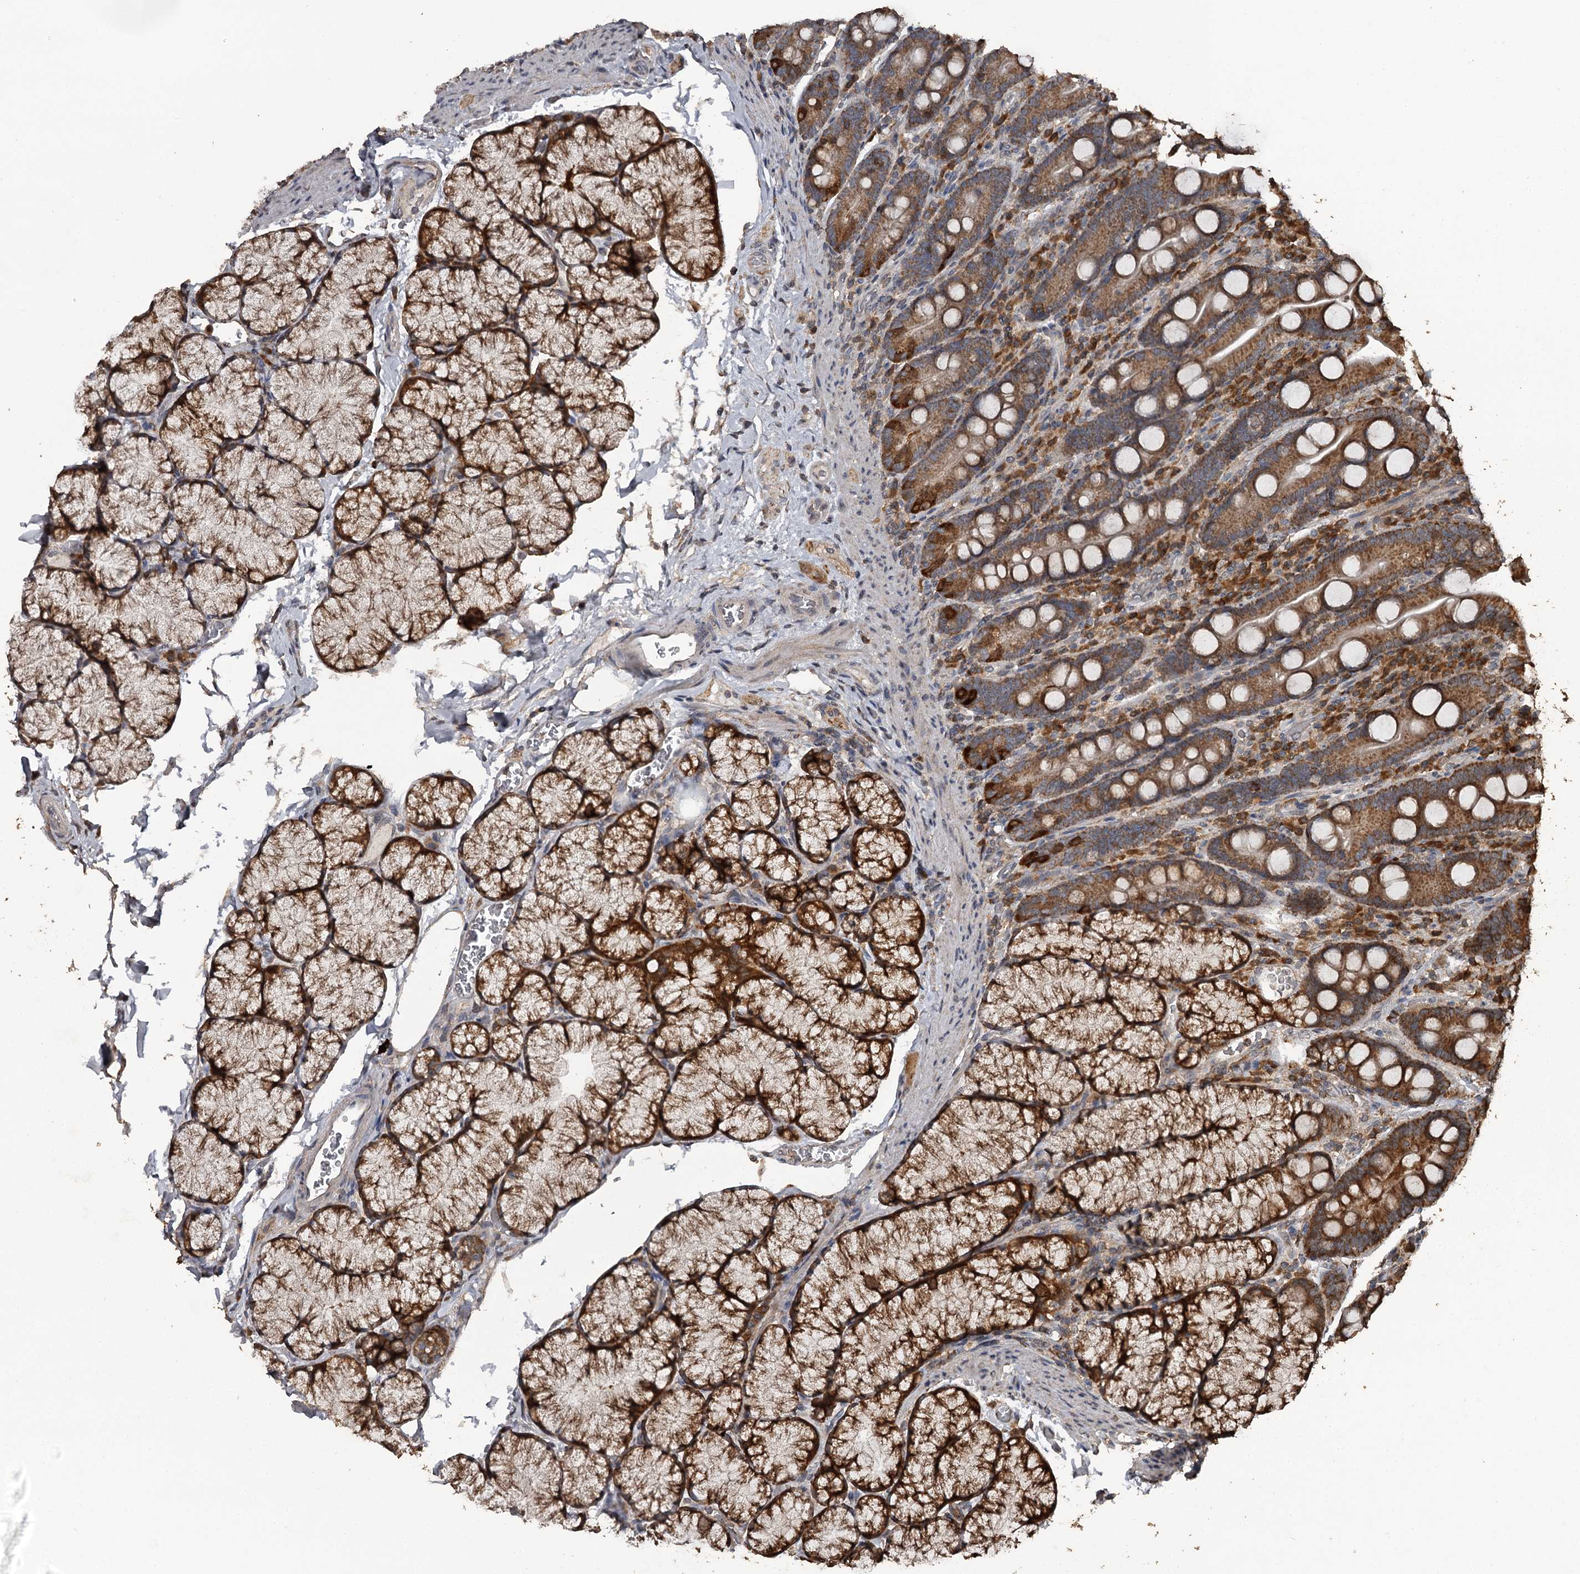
{"staining": {"intensity": "strong", "quantity": ">75%", "location": "cytoplasmic/membranous"}, "tissue": "duodenum", "cell_type": "Glandular cells", "image_type": "normal", "snomed": [{"axis": "morphology", "description": "Normal tissue, NOS"}, {"axis": "topography", "description": "Duodenum"}], "caption": "Duodenum stained for a protein reveals strong cytoplasmic/membranous positivity in glandular cells. (DAB (3,3'-diaminobenzidine) = brown stain, brightfield microscopy at high magnification).", "gene": "WIPI1", "patient": {"sex": "male", "age": 35}}